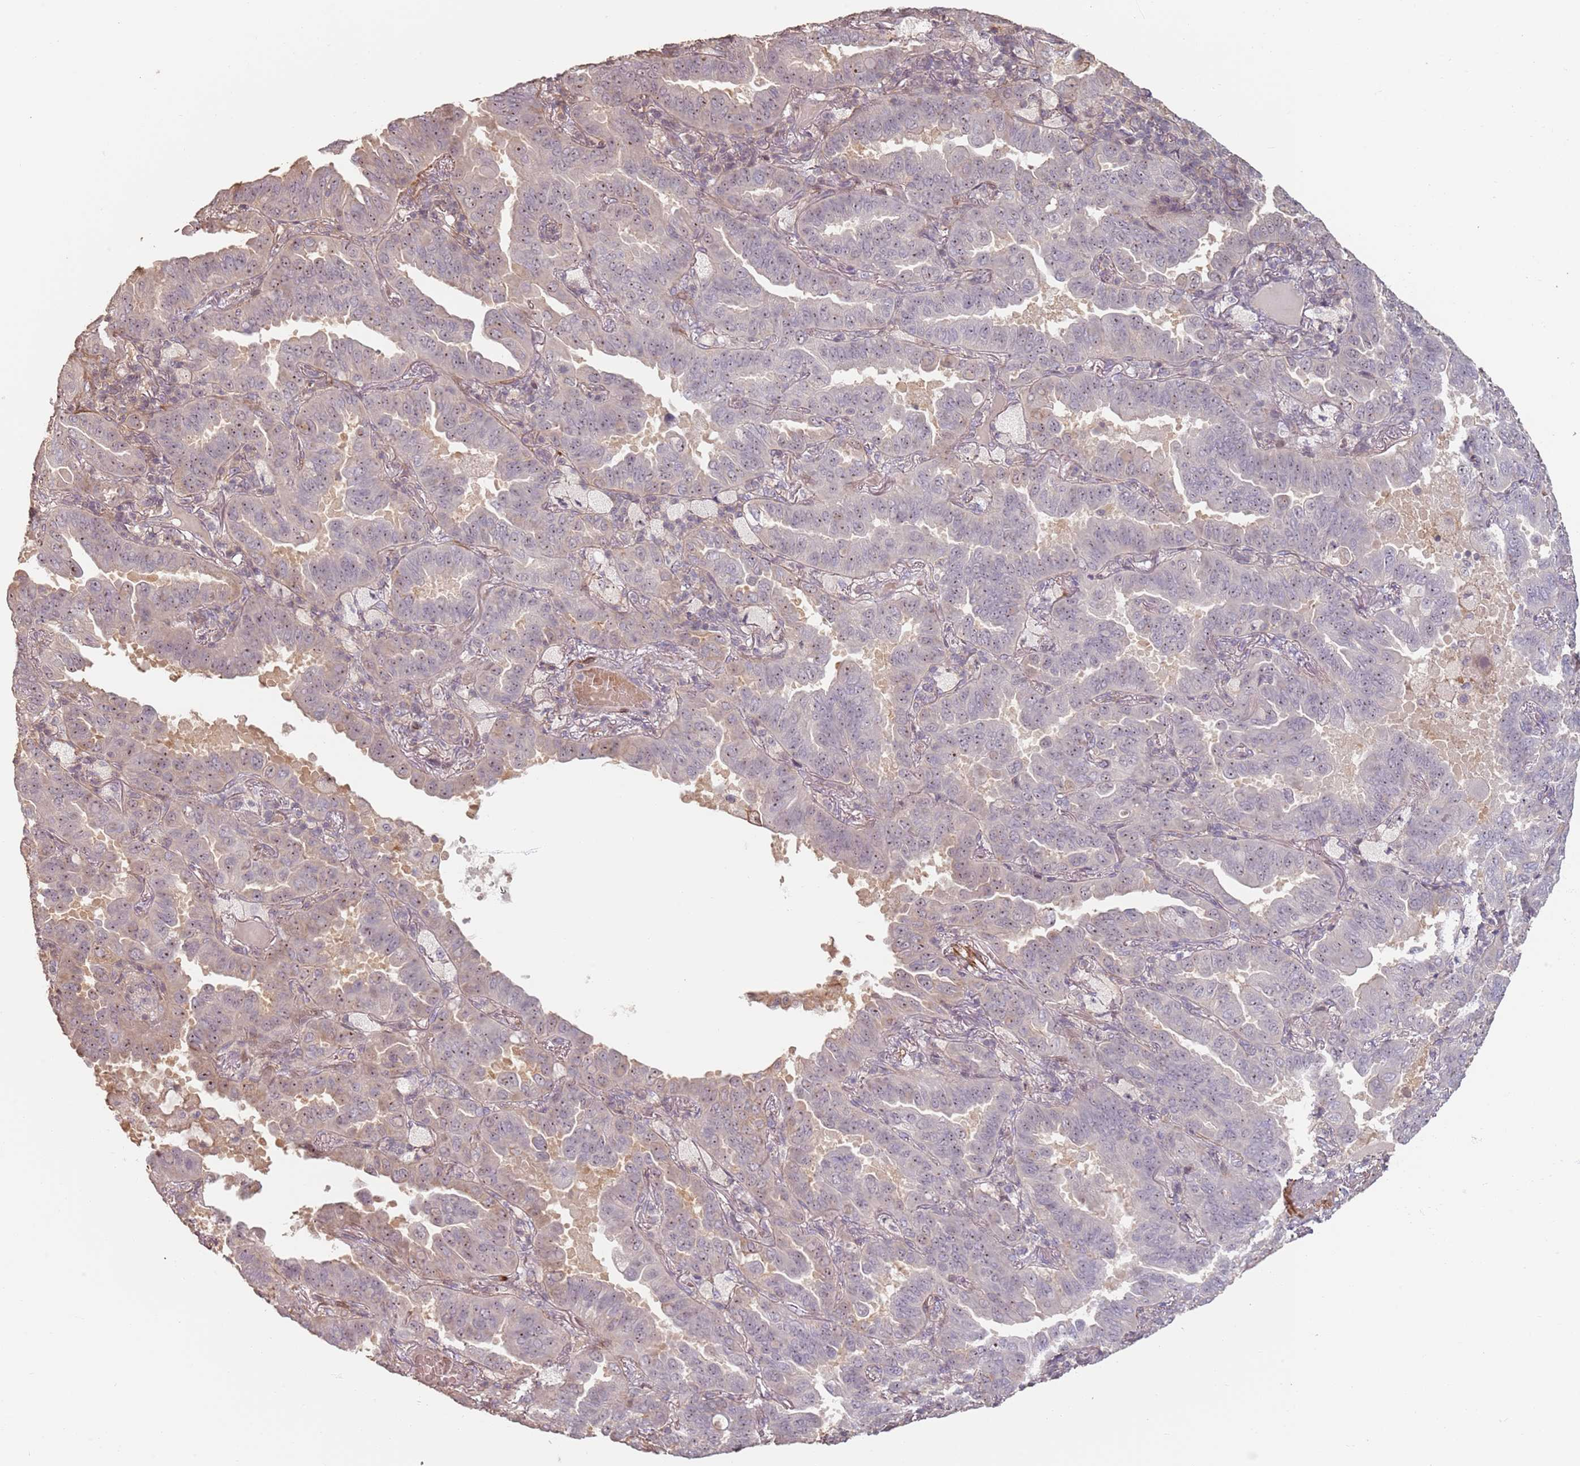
{"staining": {"intensity": "weak", "quantity": "25%-75%", "location": "nuclear"}, "tissue": "lung cancer", "cell_type": "Tumor cells", "image_type": "cancer", "snomed": [{"axis": "morphology", "description": "Adenocarcinoma, NOS"}, {"axis": "topography", "description": "Lung"}], "caption": "Immunohistochemistry (IHC) of adenocarcinoma (lung) reveals low levels of weak nuclear expression in about 25%-75% of tumor cells.", "gene": "ADTRP", "patient": {"sex": "male", "age": 64}}